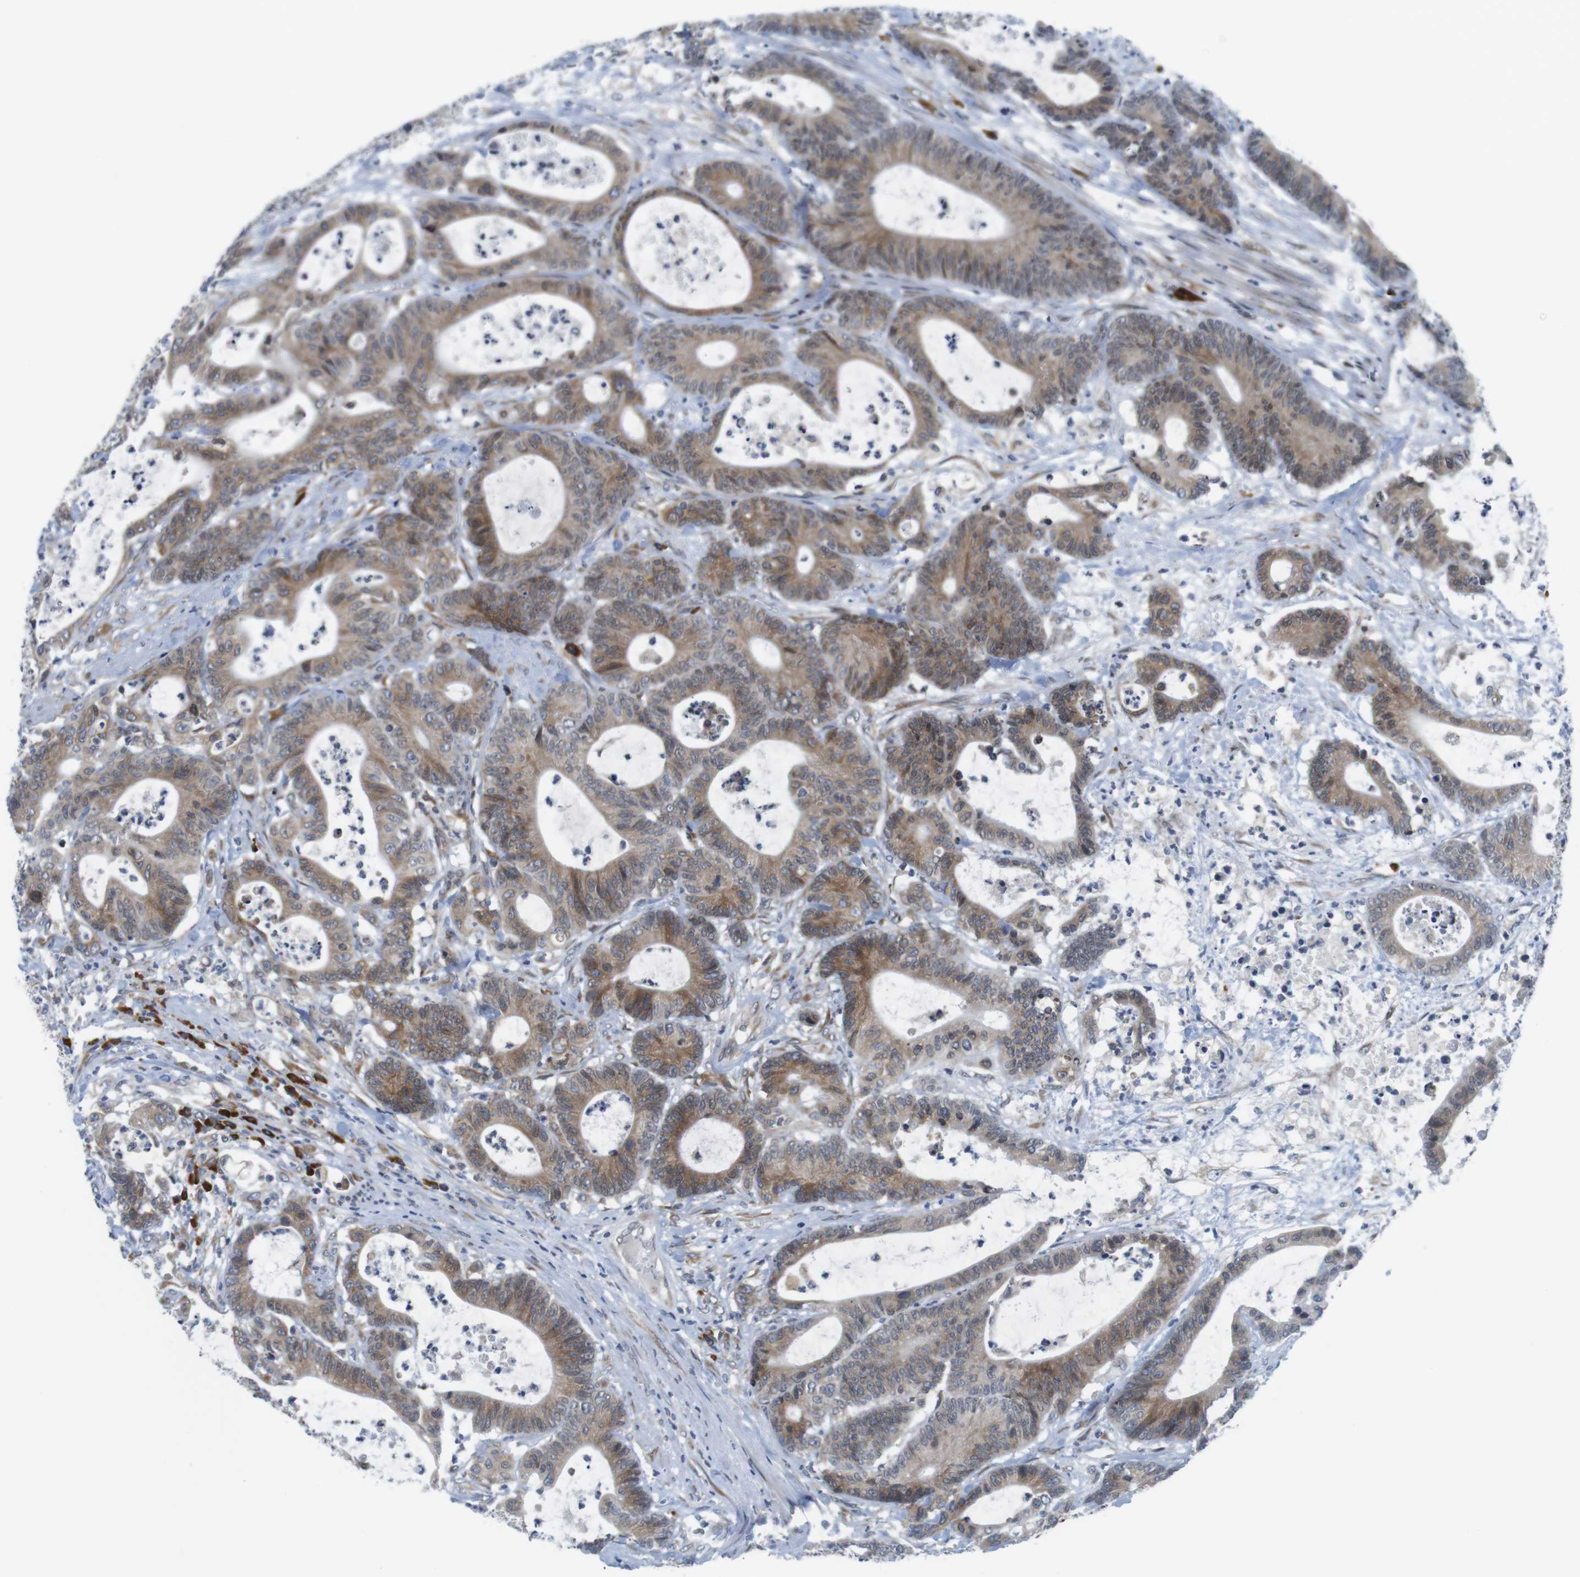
{"staining": {"intensity": "moderate", "quantity": ">75%", "location": "cytoplasmic/membranous"}, "tissue": "colorectal cancer", "cell_type": "Tumor cells", "image_type": "cancer", "snomed": [{"axis": "morphology", "description": "Adenocarcinoma, NOS"}, {"axis": "topography", "description": "Colon"}], "caption": "This micrograph demonstrates colorectal cancer (adenocarcinoma) stained with immunohistochemistry to label a protein in brown. The cytoplasmic/membranous of tumor cells show moderate positivity for the protein. Nuclei are counter-stained blue.", "gene": "ERGIC3", "patient": {"sex": "female", "age": 84}}